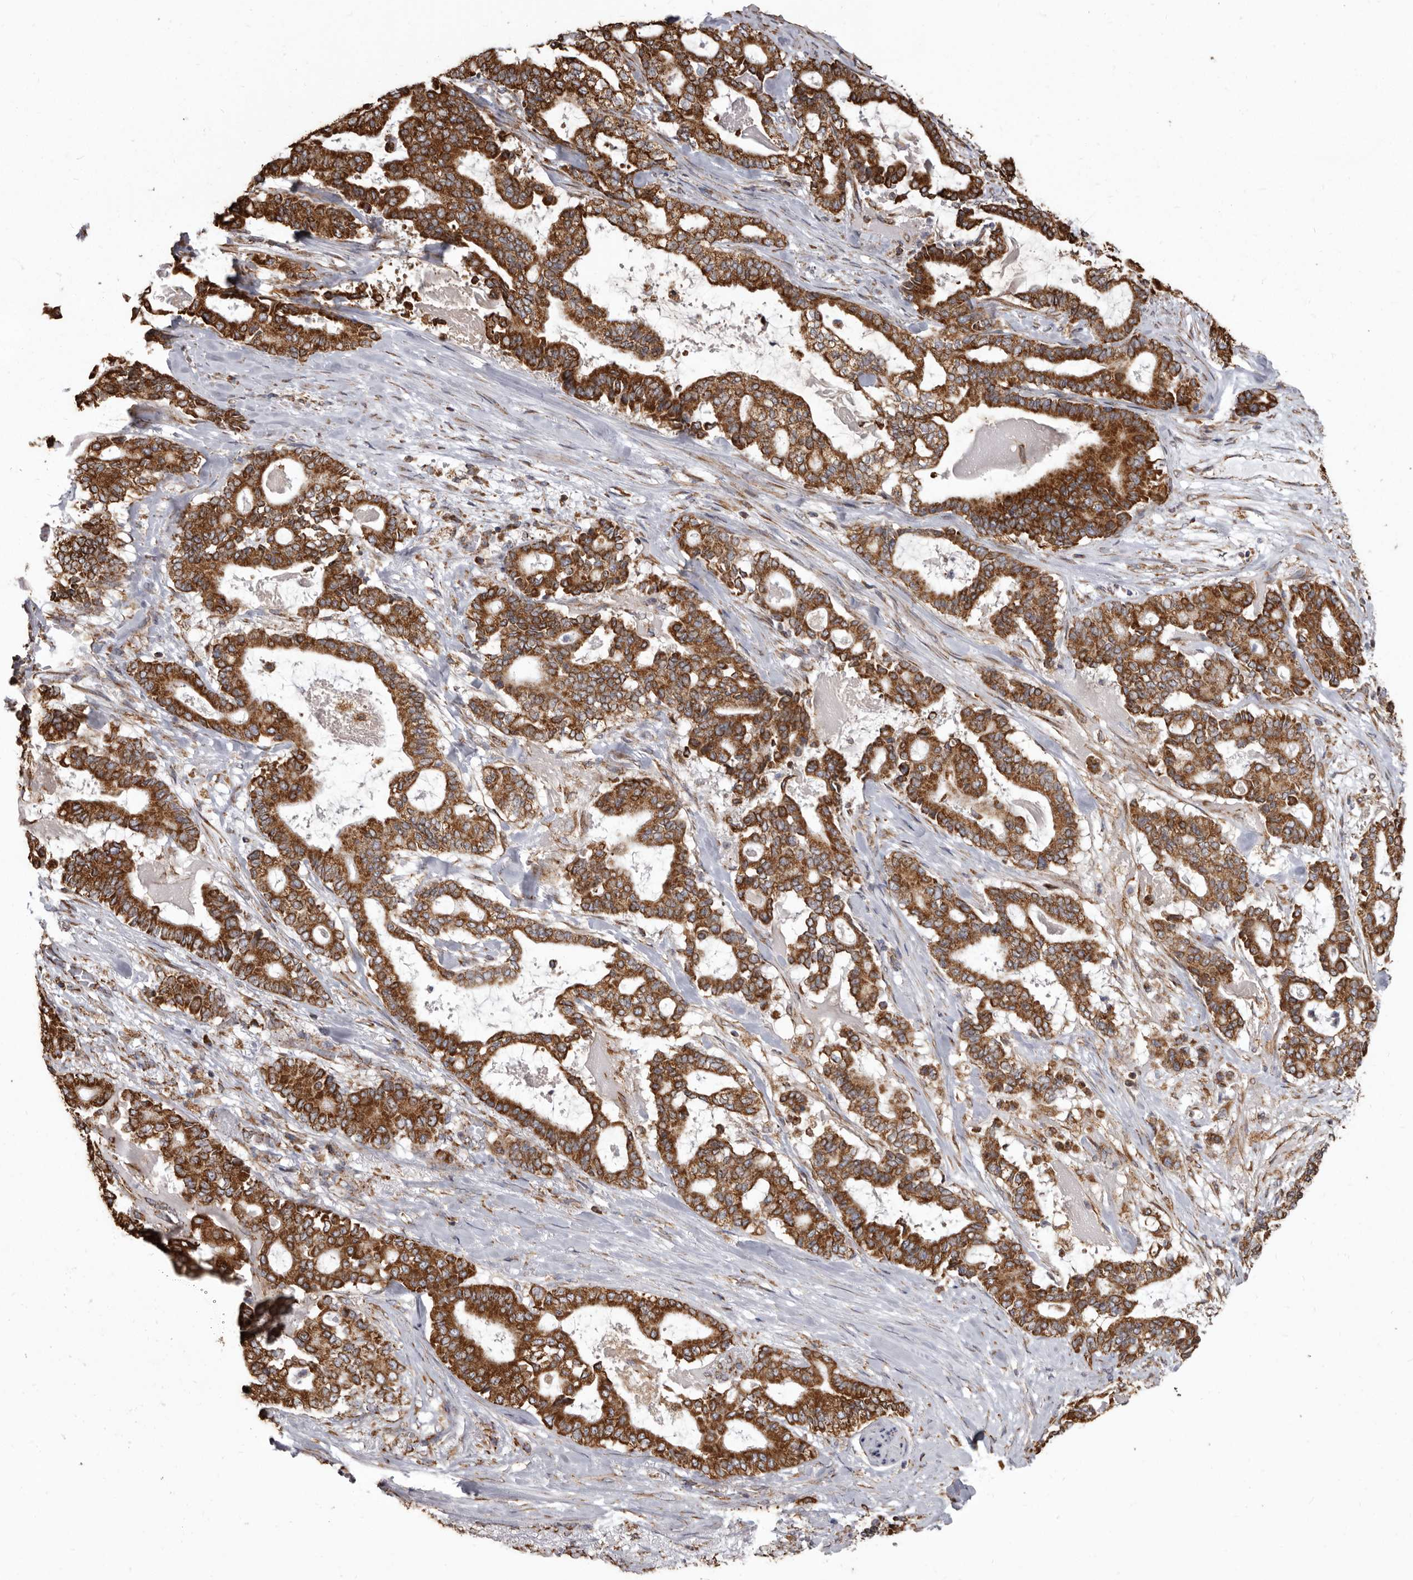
{"staining": {"intensity": "strong", "quantity": ">75%", "location": "cytoplasmic/membranous"}, "tissue": "pancreatic cancer", "cell_type": "Tumor cells", "image_type": "cancer", "snomed": [{"axis": "morphology", "description": "Adenocarcinoma, NOS"}, {"axis": "topography", "description": "Pancreas"}], "caption": "Strong cytoplasmic/membranous protein staining is seen in about >75% of tumor cells in pancreatic adenocarcinoma.", "gene": "CDK5RAP3", "patient": {"sex": "male", "age": 63}}